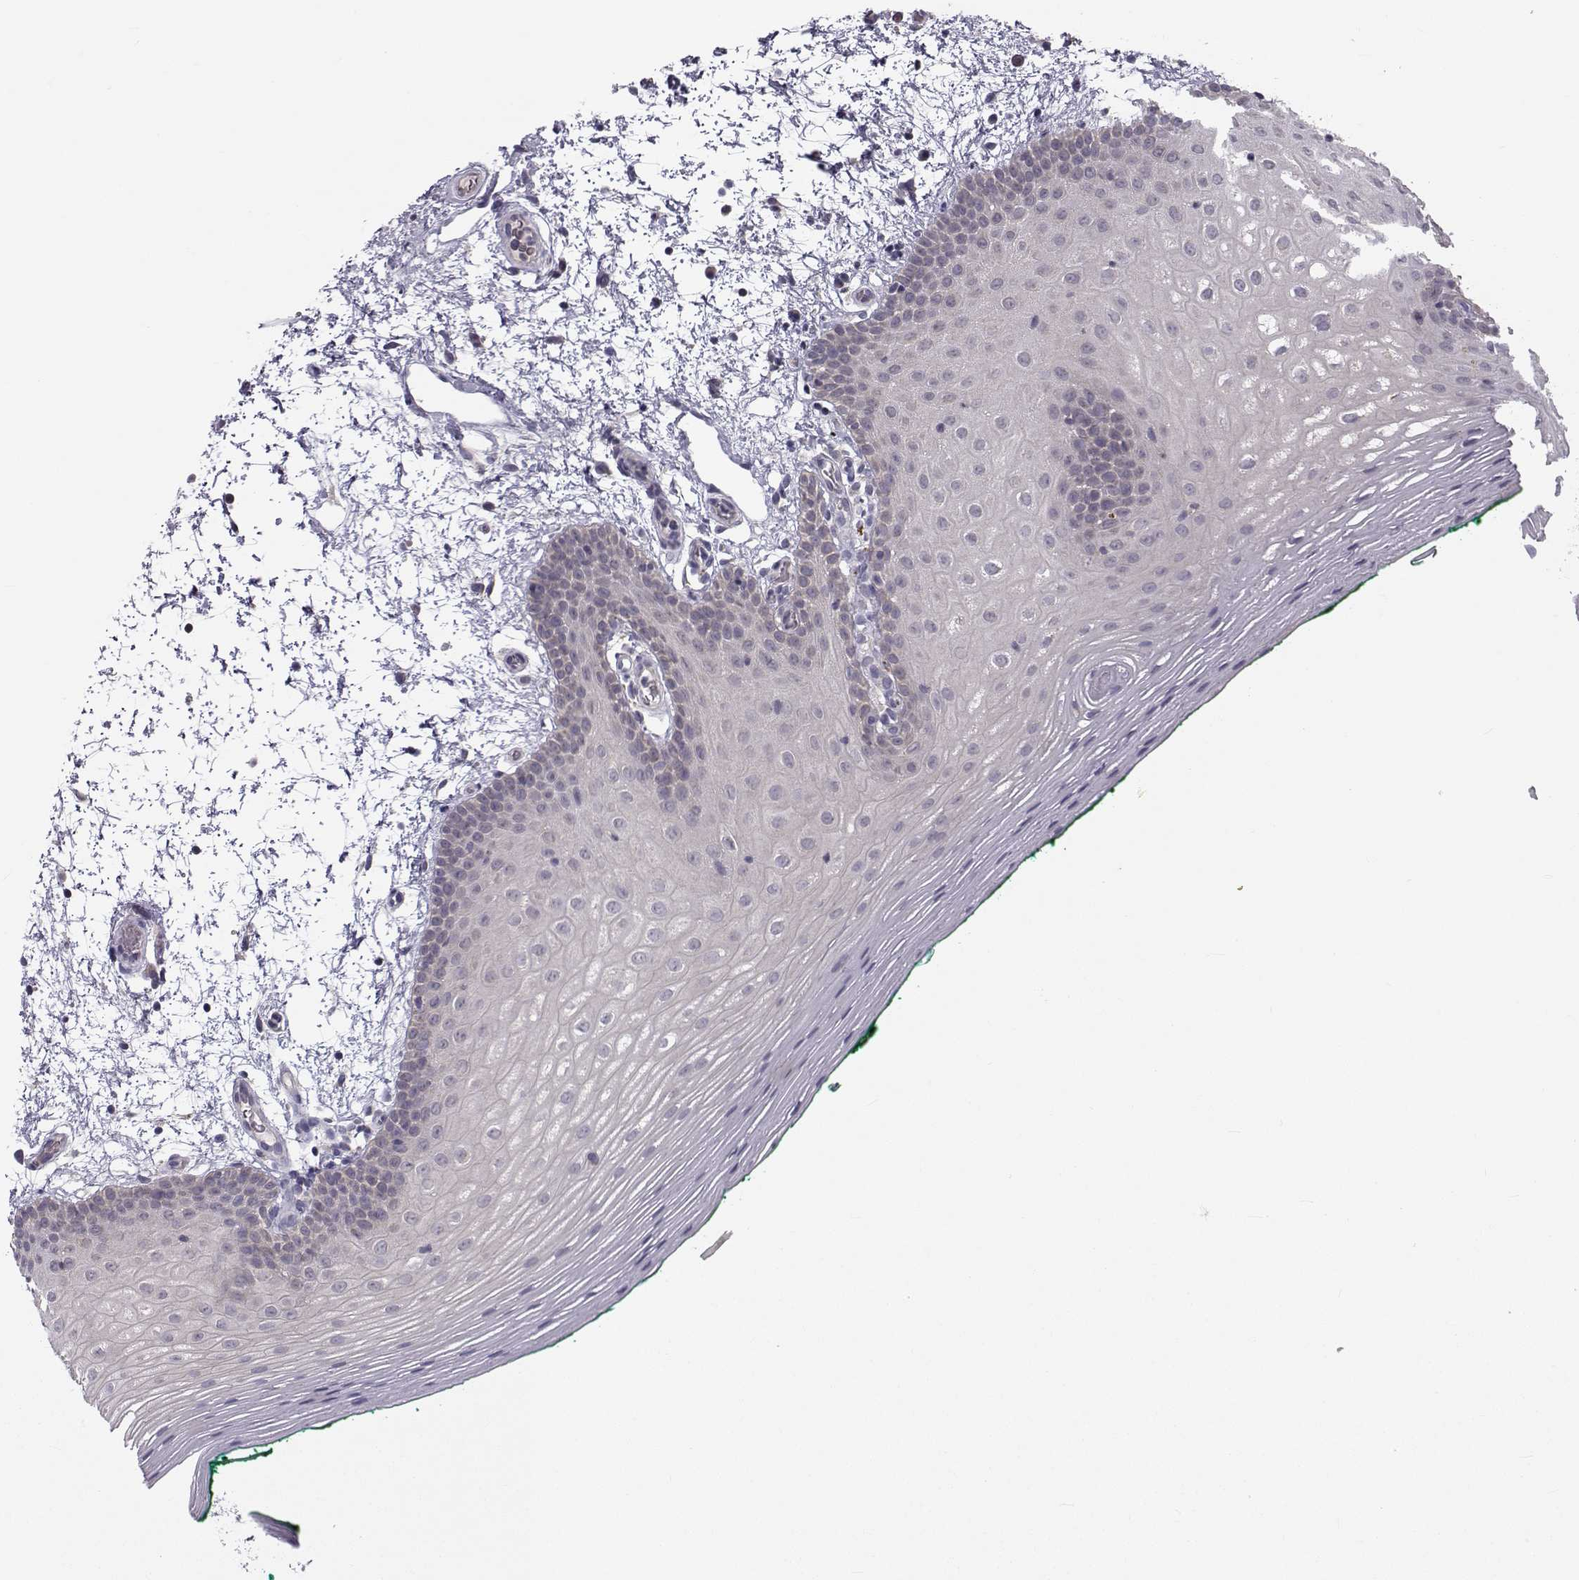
{"staining": {"intensity": "negative", "quantity": "none", "location": "none"}, "tissue": "oral mucosa", "cell_type": "Squamous epithelial cells", "image_type": "normal", "snomed": [{"axis": "morphology", "description": "Normal tissue, NOS"}, {"axis": "morphology", "description": "Squamous cell carcinoma, NOS"}, {"axis": "topography", "description": "Oral tissue"}, {"axis": "topography", "description": "Head-Neck"}], "caption": "This is a photomicrograph of IHC staining of normal oral mucosa, which shows no staining in squamous epithelial cells.", "gene": "ANGPT1", "patient": {"sex": "male", "age": 78}}